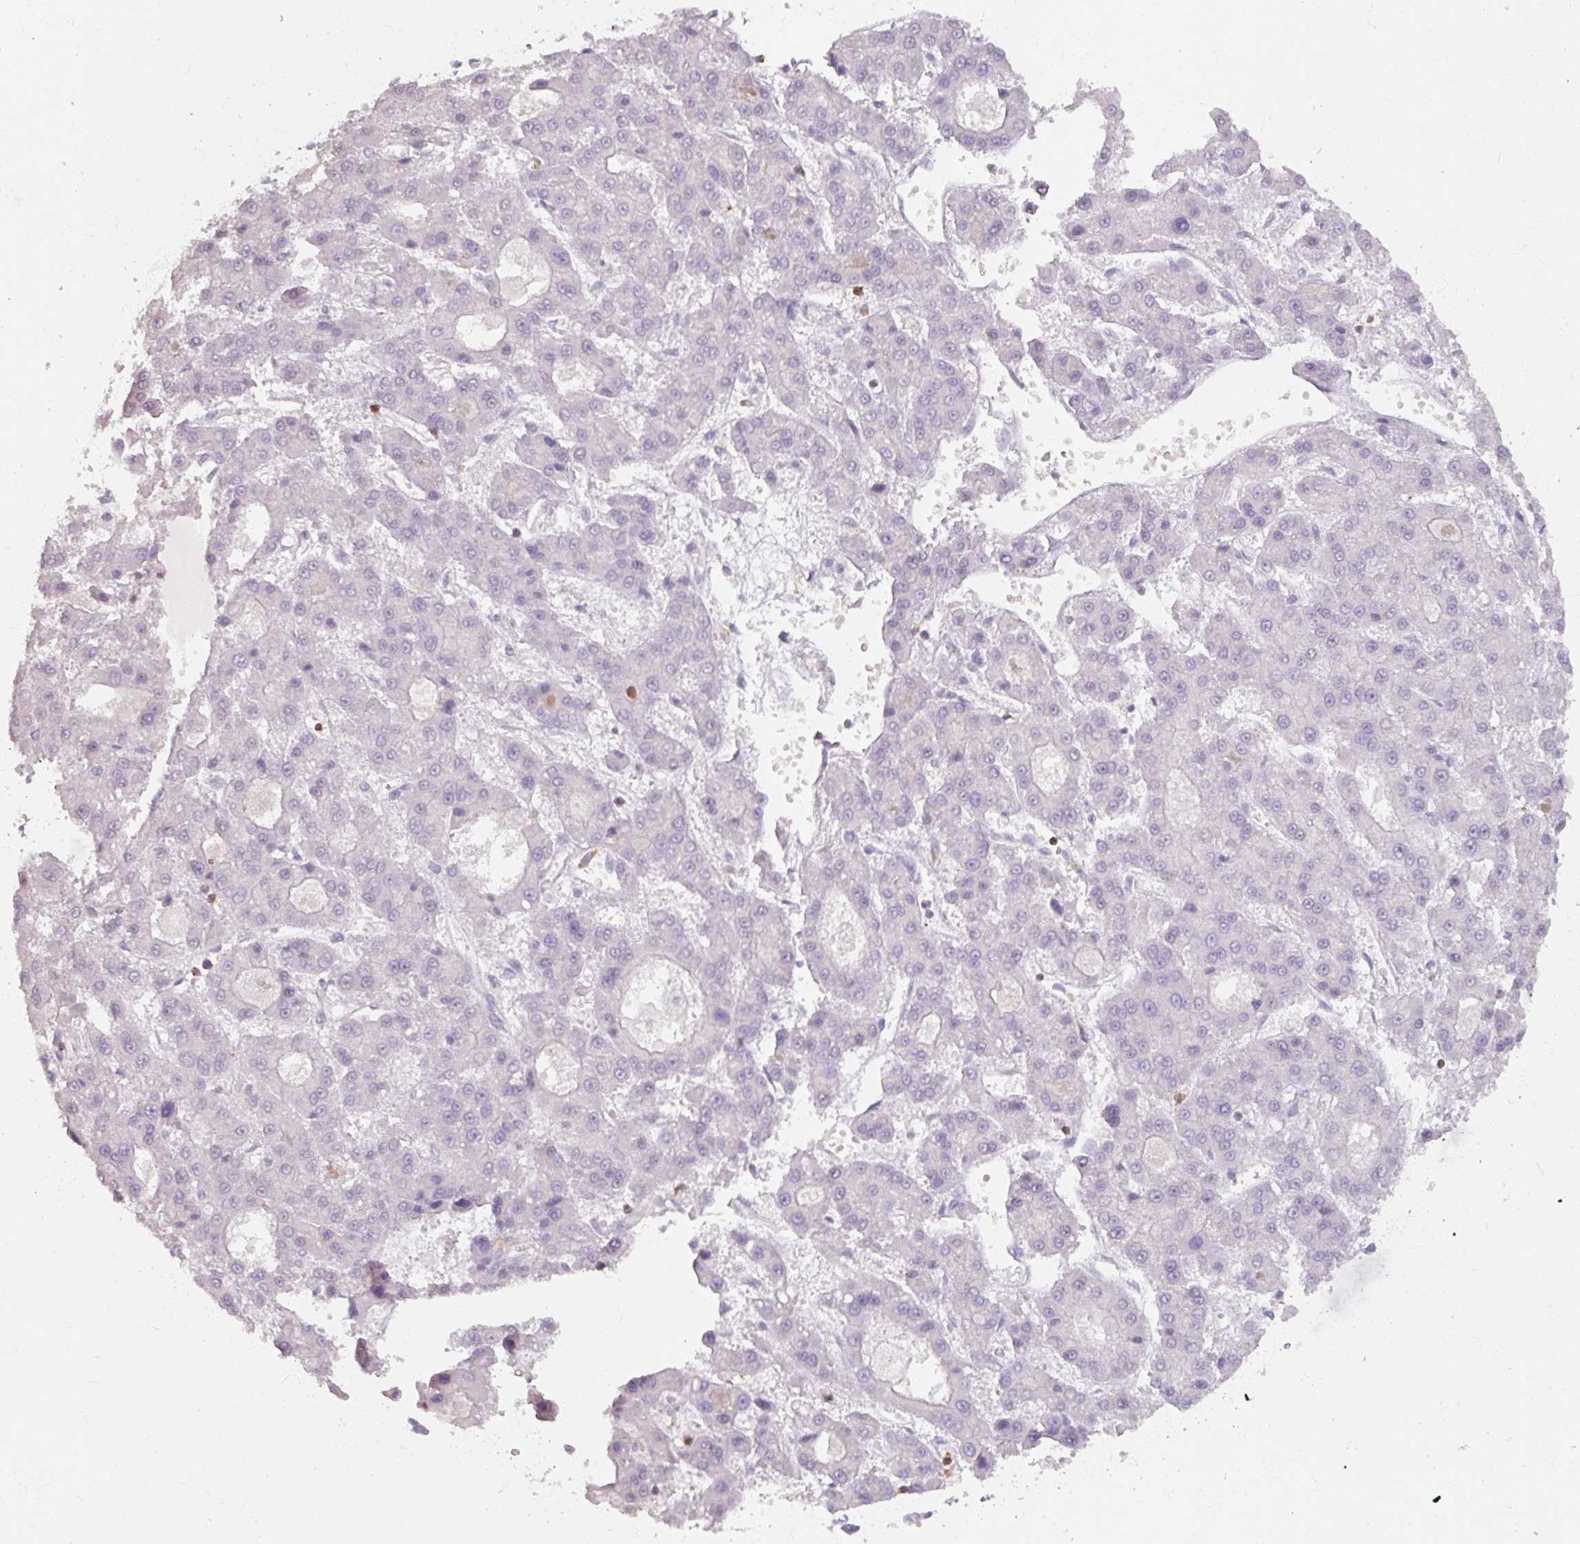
{"staining": {"intensity": "negative", "quantity": "none", "location": "none"}, "tissue": "liver cancer", "cell_type": "Tumor cells", "image_type": "cancer", "snomed": [{"axis": "morphology", "description": "Carcinoma, Hepatocellular, NOS"}, {"axis": "topography", "description": "Liver"}], "caption": "Immunohistochemical staining of liver hepatocellular carcinoma reveals no significant positivity in tumor cells.", "gene": "PTPRC", "patient": {"sex": "male", "age": 70}}